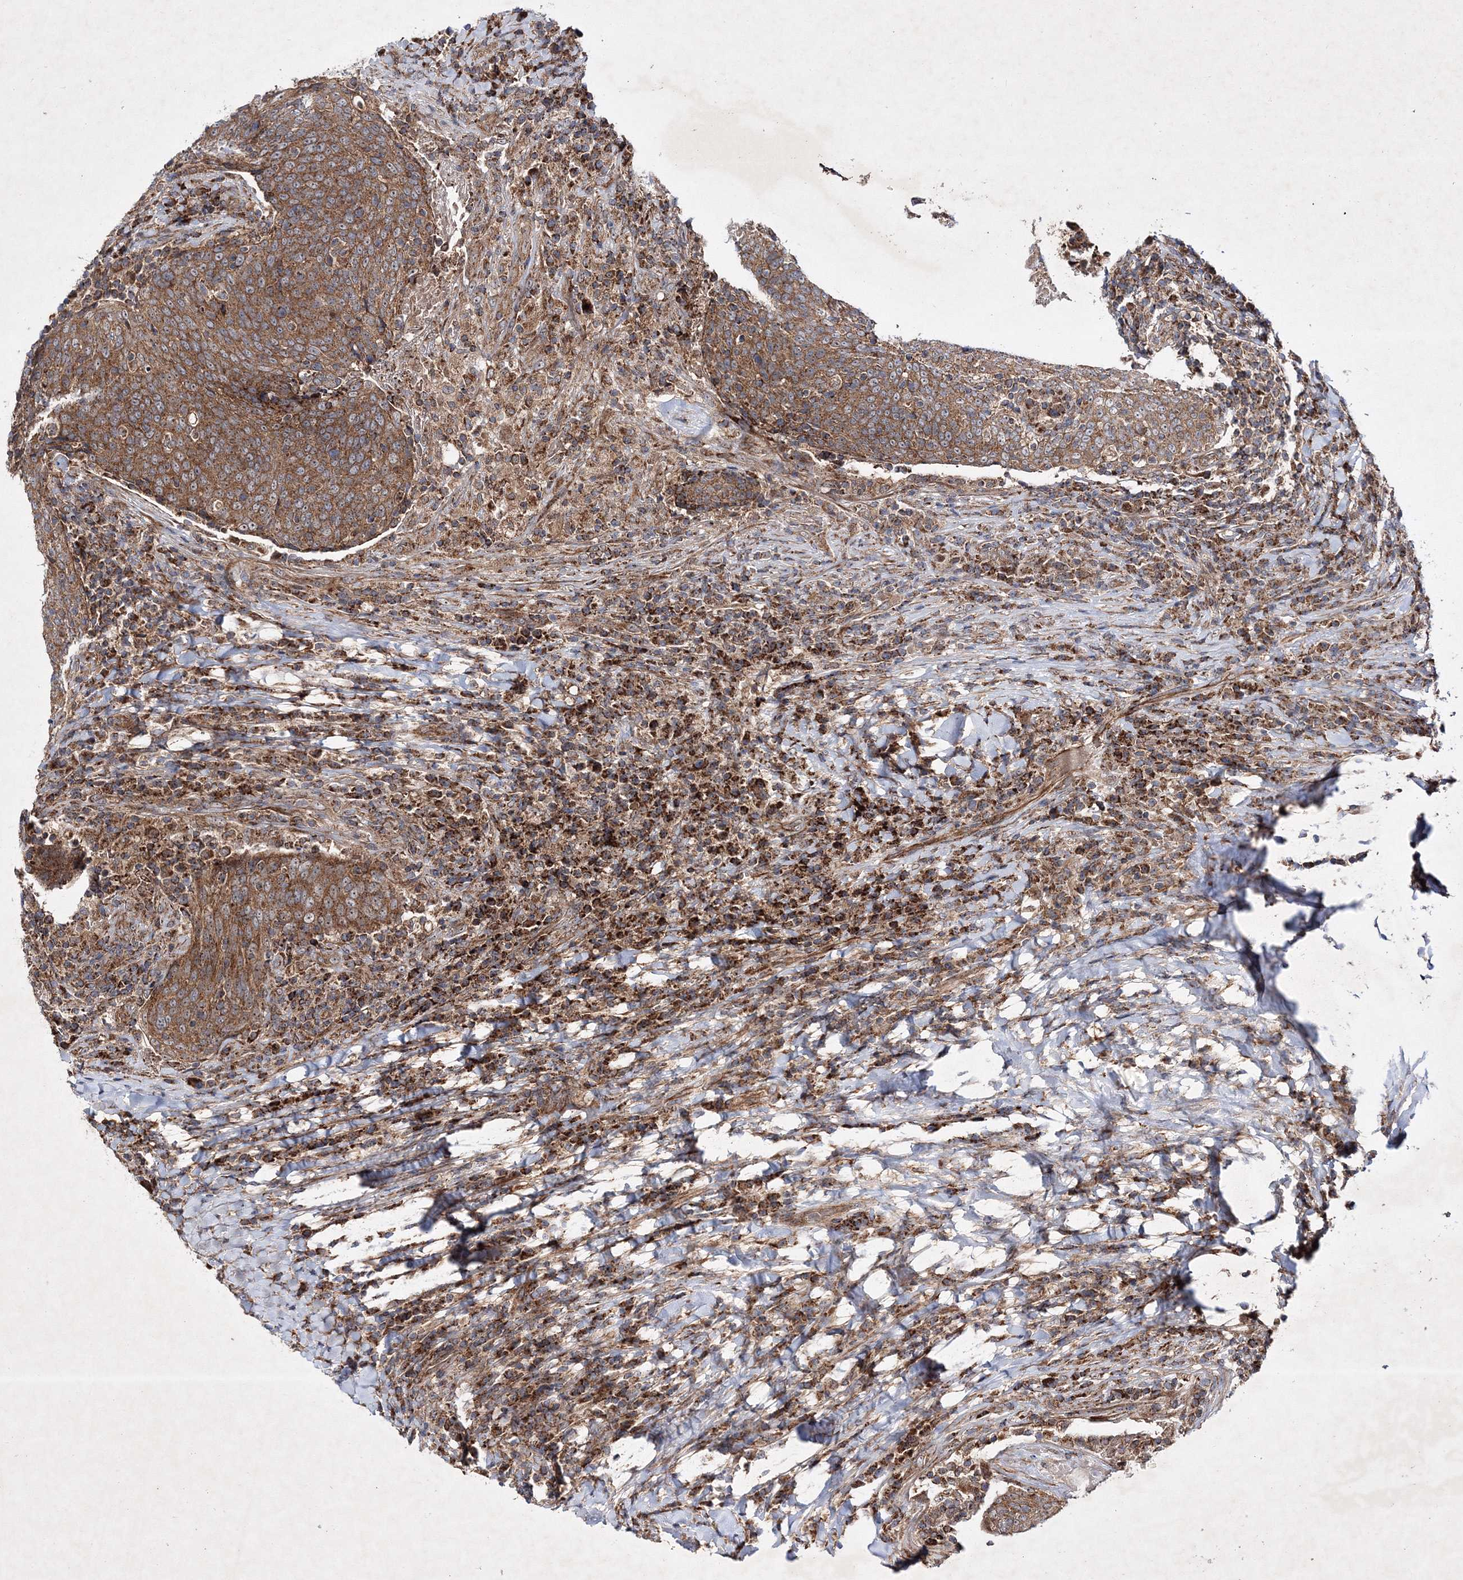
{"staining": {"intensity": "moderate", "quantity": ">75%", "location": "cytoplasmic/membranous"}, "tissue": "head and neck cancer", "cell_type": "Tumor cells", "image_type": "cancer", "snomed": [{"axis": "morphology", "description": "Squamous cell carcinoma, NOS"}, {"axis": "morphology", "description": "Squamous cell carcinoma, metastatic, NOS"}, {"axis": "topography", "description": "Lymph node"}, {"axis": "topography", "description": "Head-Neck"}], "caption": "IHC photomicrograph of neoplastic tissue: squamous cell carcinoma (head and neck) stained using IHC reveals medium levels of moderate protein expression localized specifically in the cytoplasmic/membranous of tumor cells, appearing as a cytoplasmic/membranous brown color.", "gene": "SCRN3", "patient": {"sex": "male", "age": 62}}